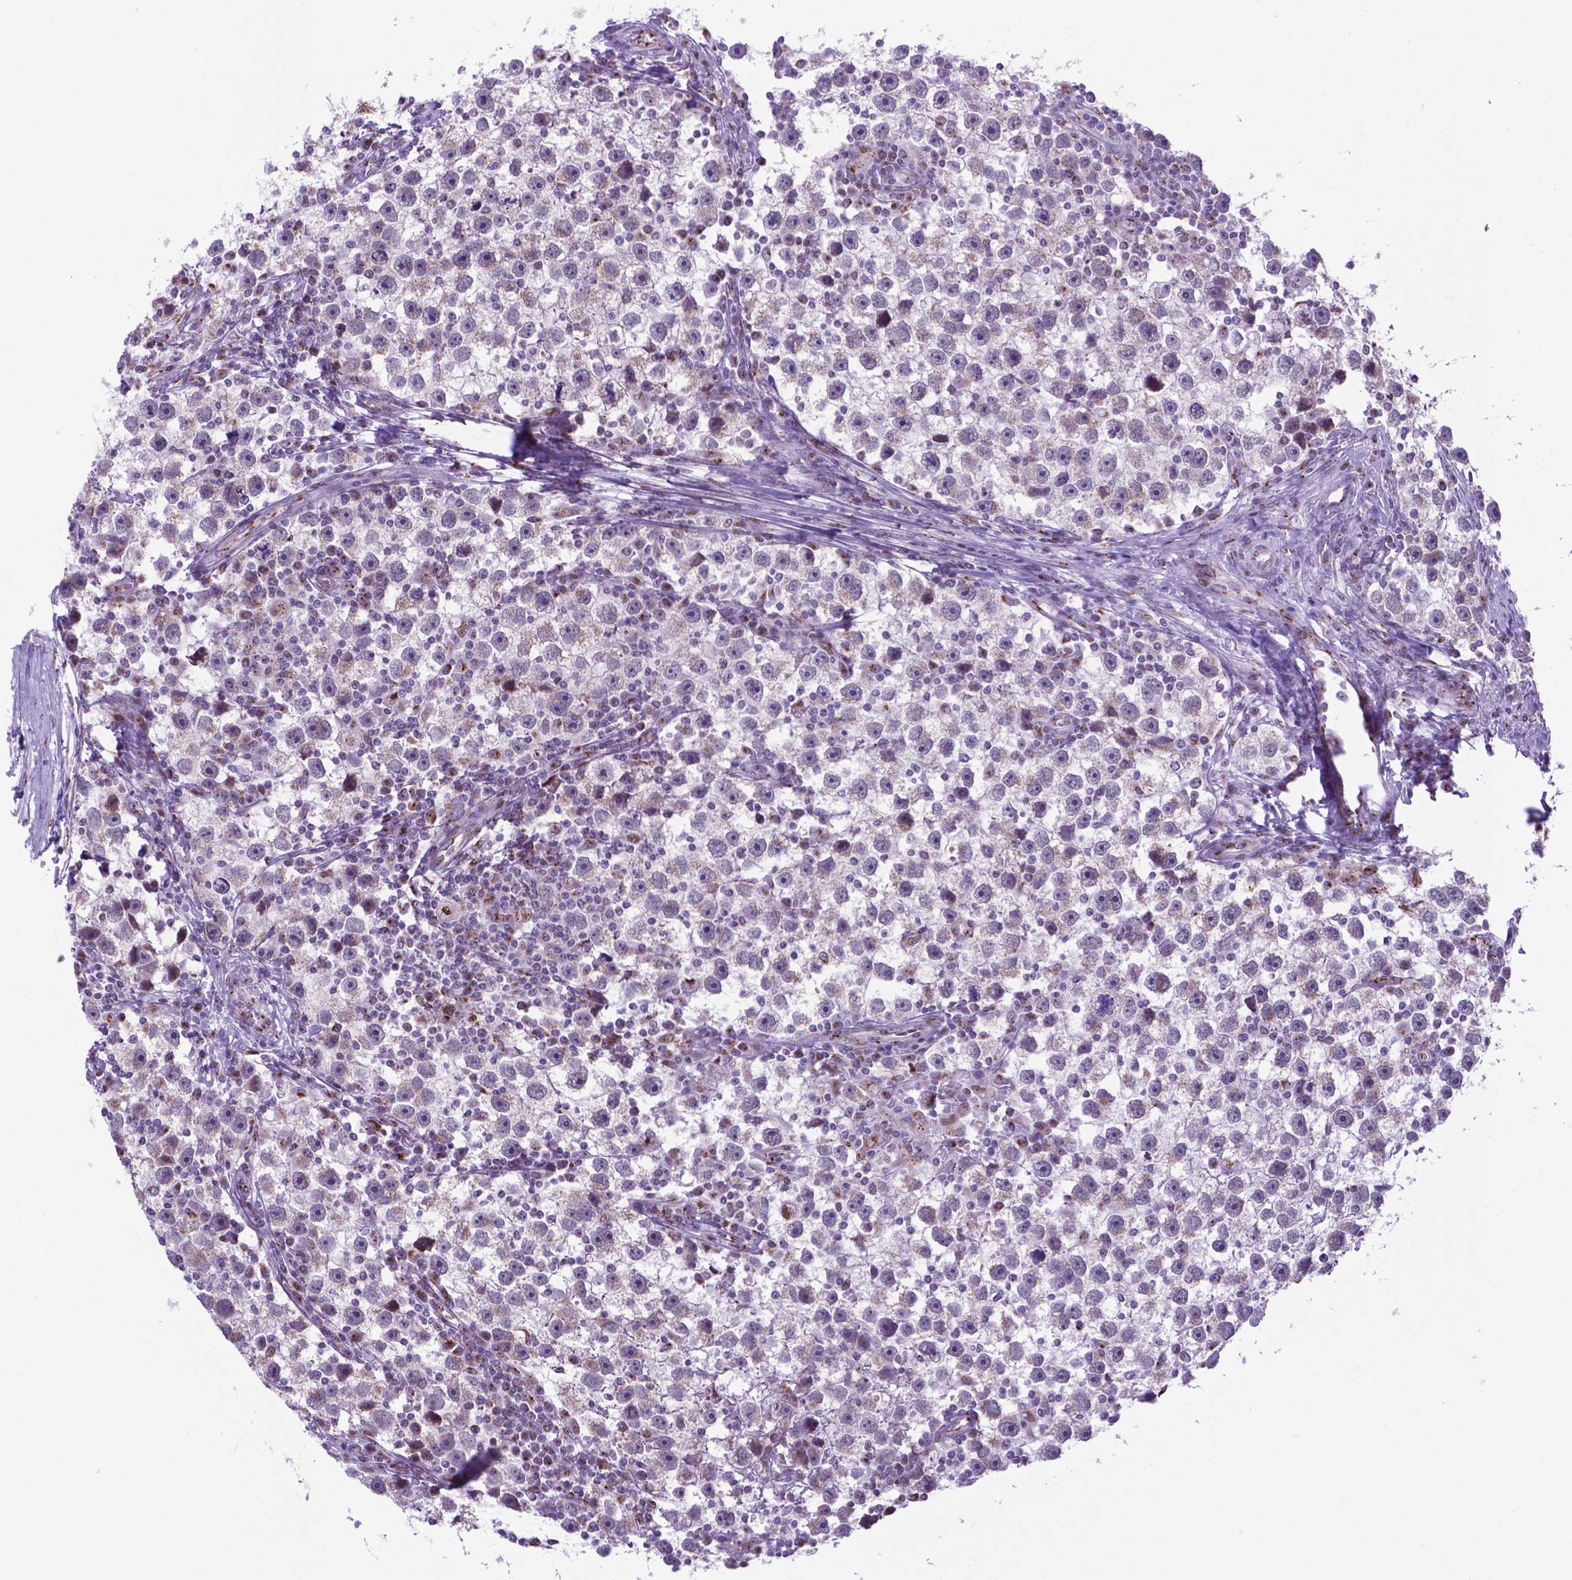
{"staining": {"intensity": "weak", "quantity": "<25%", "location": "cytoplasmic/membranous"}, "tissue": "testis cancer", "cell_type": "Tumor cells", "image_type": "cancer", "snomed": [{"axis": "morphology", "description": "Seminoma, NOS"}, {"axis": "topography", "description": "Testis"}], "caption": "The immunohistochemistry histopathology image has no significant positivity in tumor cells of seminoma (testis) tissue.", "gene": "MRPL10", "patient": {"sex": "male", "age": 30}}